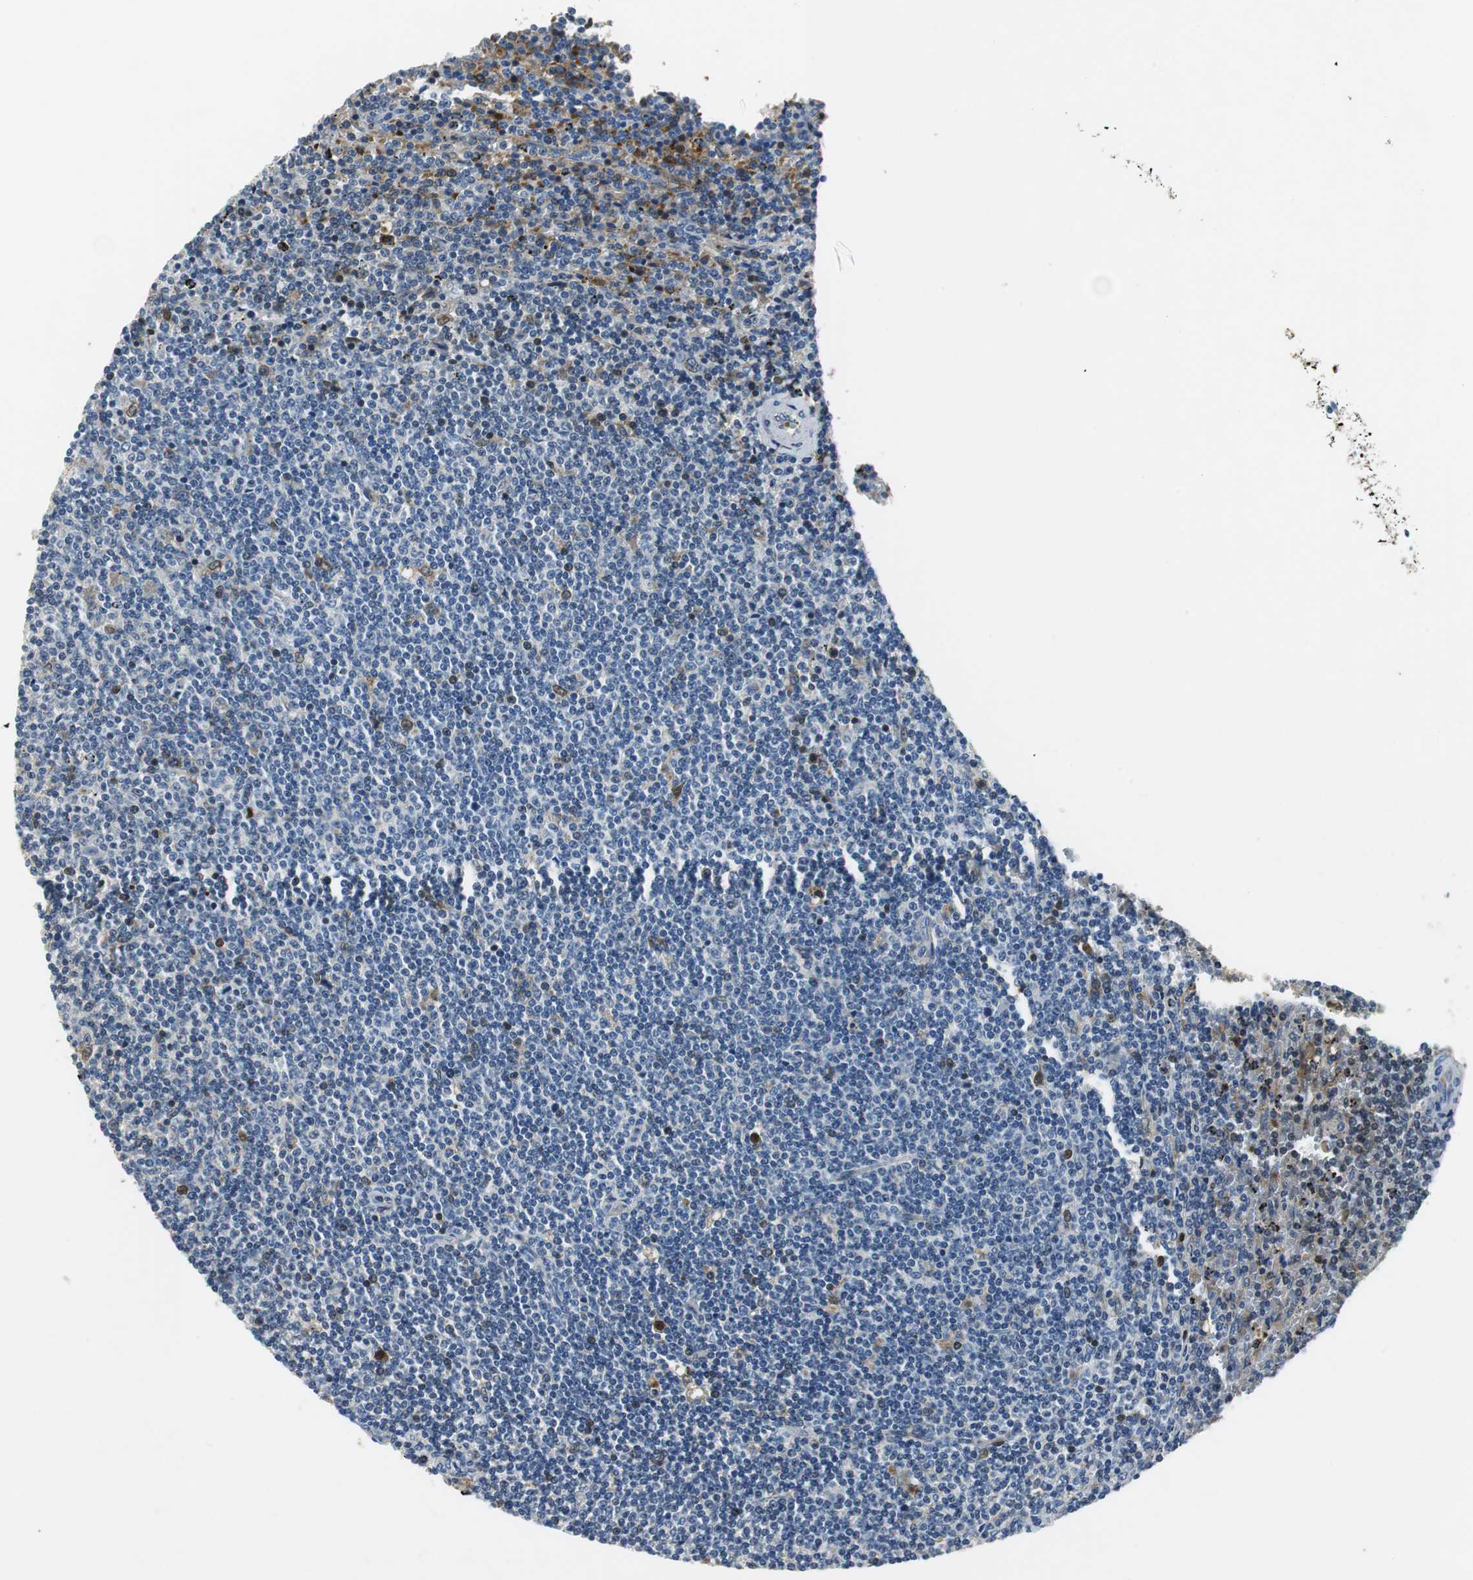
{"staining": {"intensity": "moderate", "quantity": "<25%", "location": "cytoplasmic/membranous,nuclear"}, "tissue": "lymphoma", "cell_type": "Tumor cells", "image_type": "cancer", "snomed": [{"axis": "morphology", "description": "Malignant lymphoma, non-Hodgkin's type, Low grade"}, {"axis": "topography", "description": "Spleen"}], "caption": "Immunohistochemical staining of human lymphoma reveals low levels of moderate cytoplasmic/membranous and nuclear expression in about <25% of tumor cells.", "gene": "ORM1", "patient": {"sex": "female", "age": 50}}